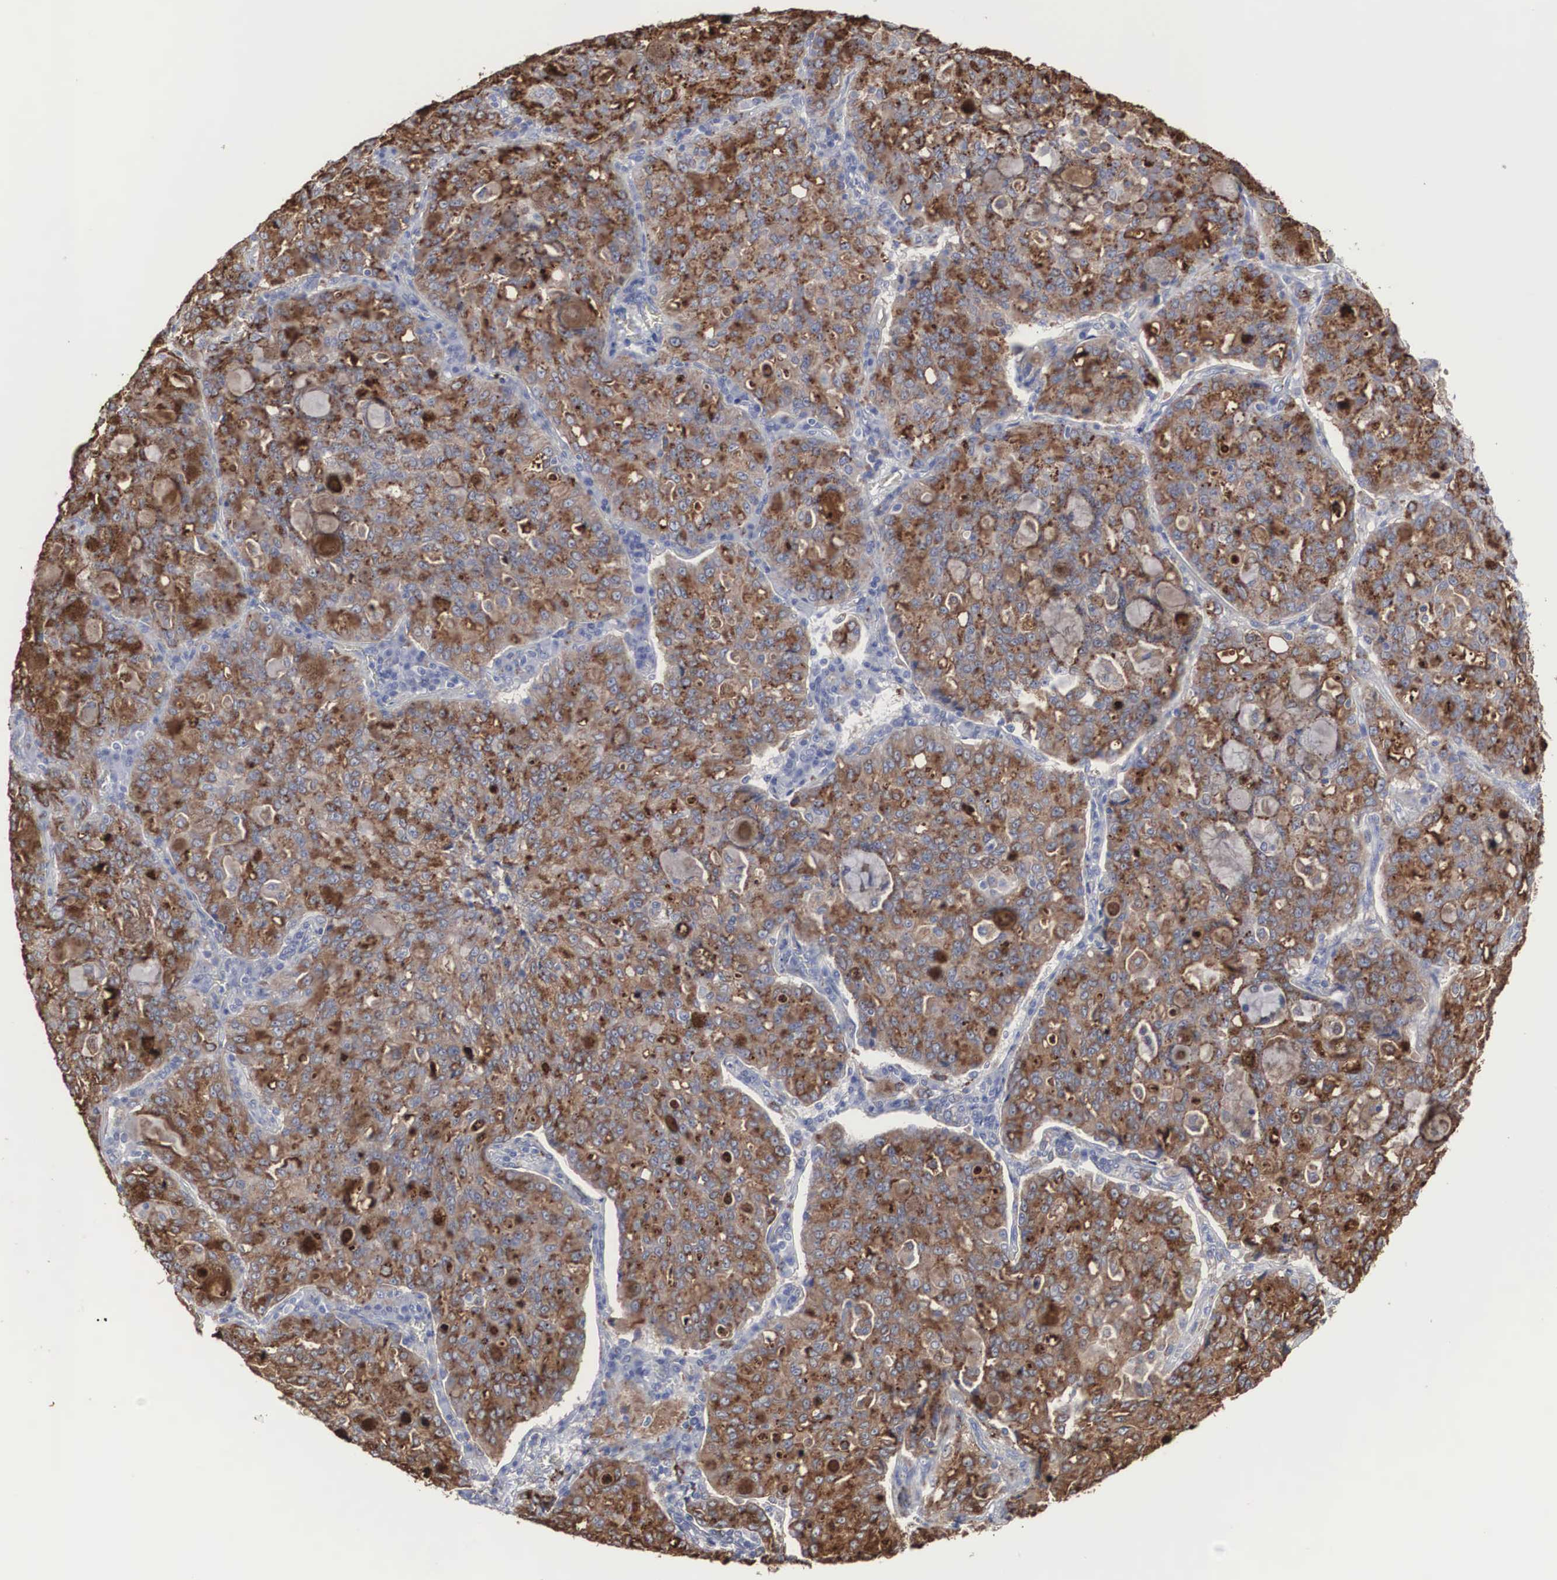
{"staining": {"intensity": "moderate", "quantity": ">75%", "location": "cytoplasmic/membranous"}, "tissue": "lung cancer", "cell_type": "Tumor cells", "image_type": "cancer", "snomed": [{"axis": "morphology", "description": "Adenocarcinoma, NOS"}, {"axis": "topography", "description": "Lung"}], "caption": "Protein staining reveals moderate cytoplasmic/membranous positivity in about >75% of tumor cells in lung cancer. The staining was performed using DAB to visualize the protein expression in brown, while the nuclei were stained in blue with hematoxylin (Magnification: 20x).", "gene": "LGALS3BP", "patient": {"sex": "female", "age": 44}}